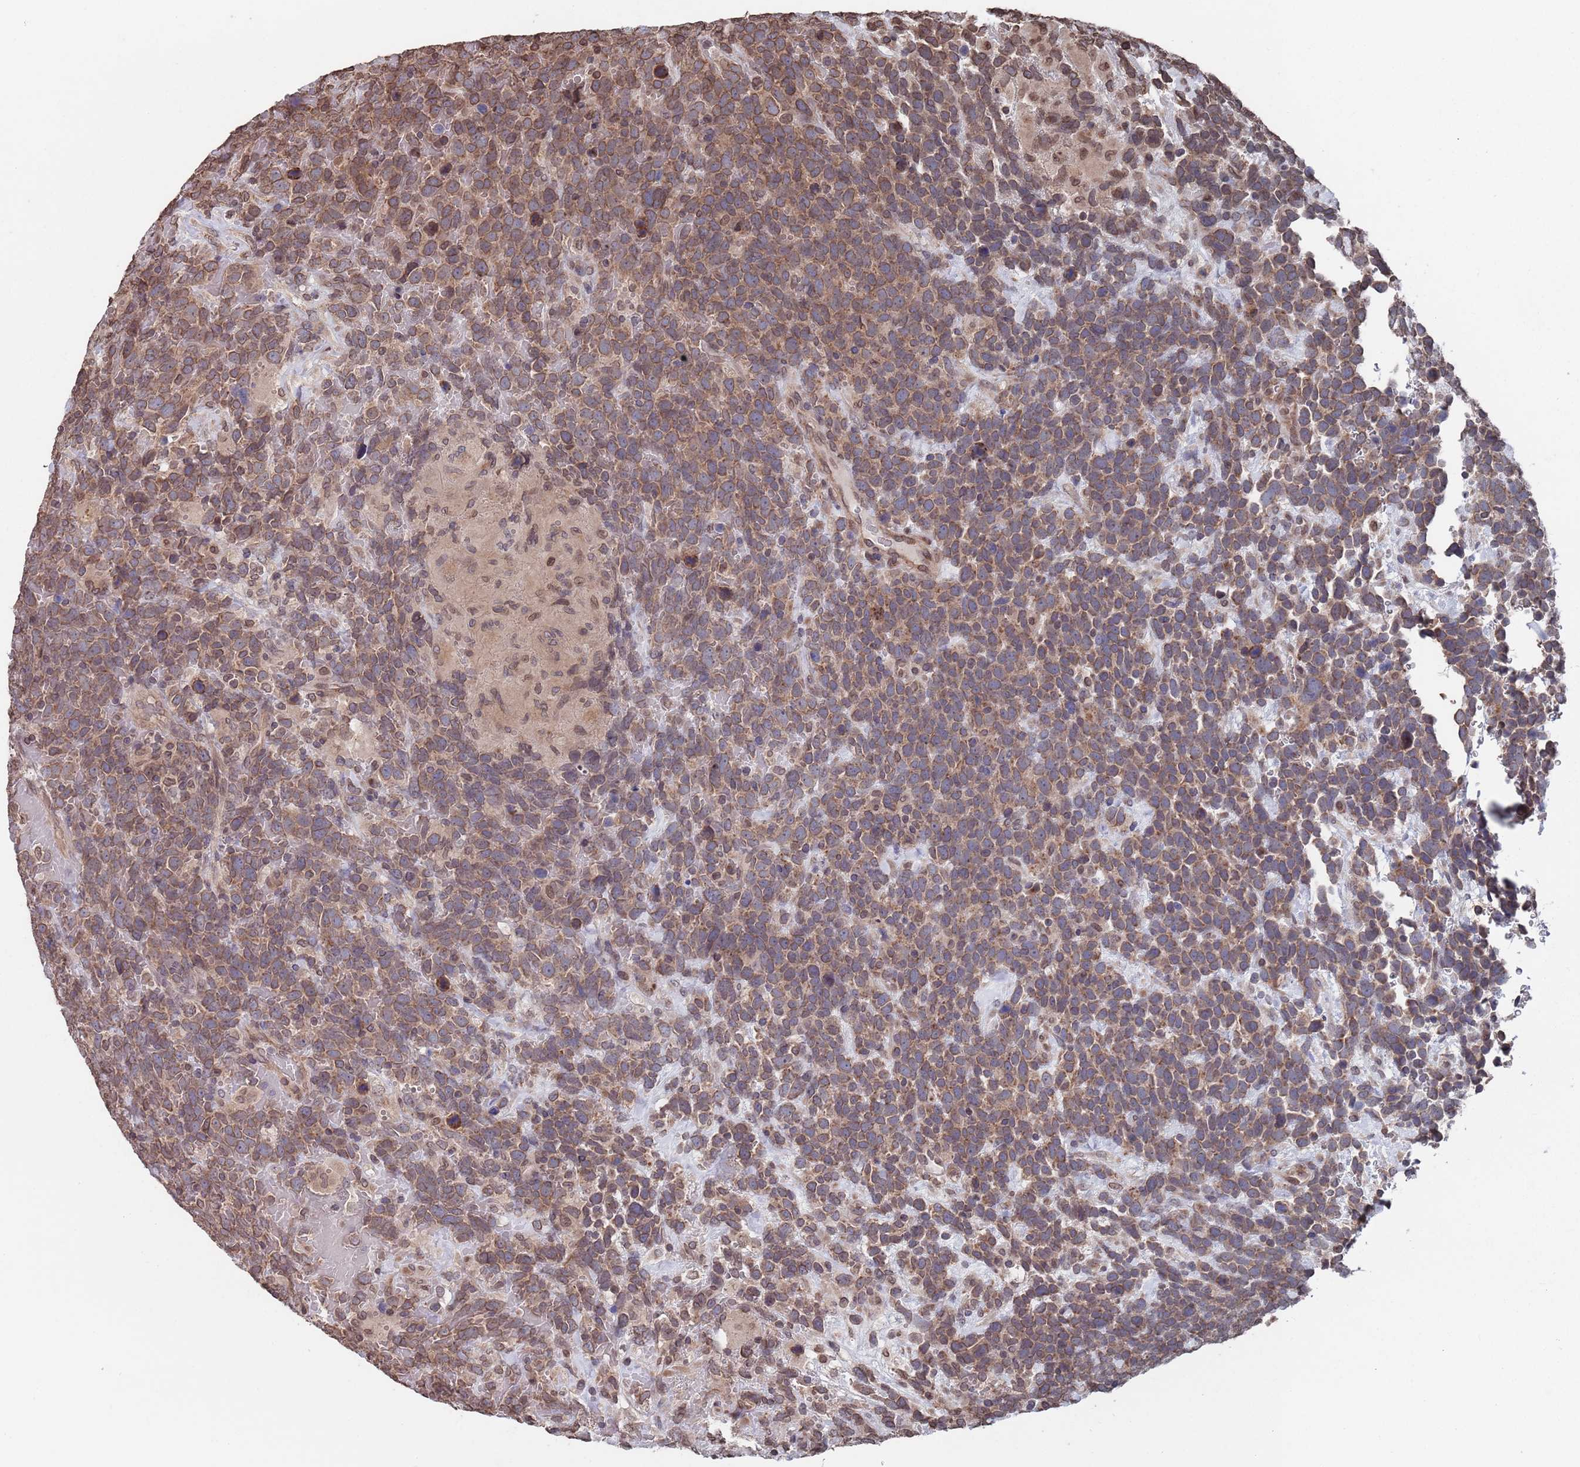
{"staining": {"intensity": "moderate", "quantity": ">75%", "location": "cytoplasmic/membranous"}, "tissue": "urothelial cancer", "cell_type": "Tumor cells", "image_type": "cancer", "snomed": [{"axis": "morphology", "description": "Urothelial carcinoma, High grade"}, {"axis": "topography", "description": "Urinary bladder"}], "caption": "Brown immunohistochemical staining in human urothelial cancer exhibits moderate cytoplasmic/membranous positivity in about >75% of tumor cells. Immunohistochemistry stains the protein in brown and the nuclei are stained blue.", "gene": "SDHAF3", "patient": {"sex": "female", "age": 82}}